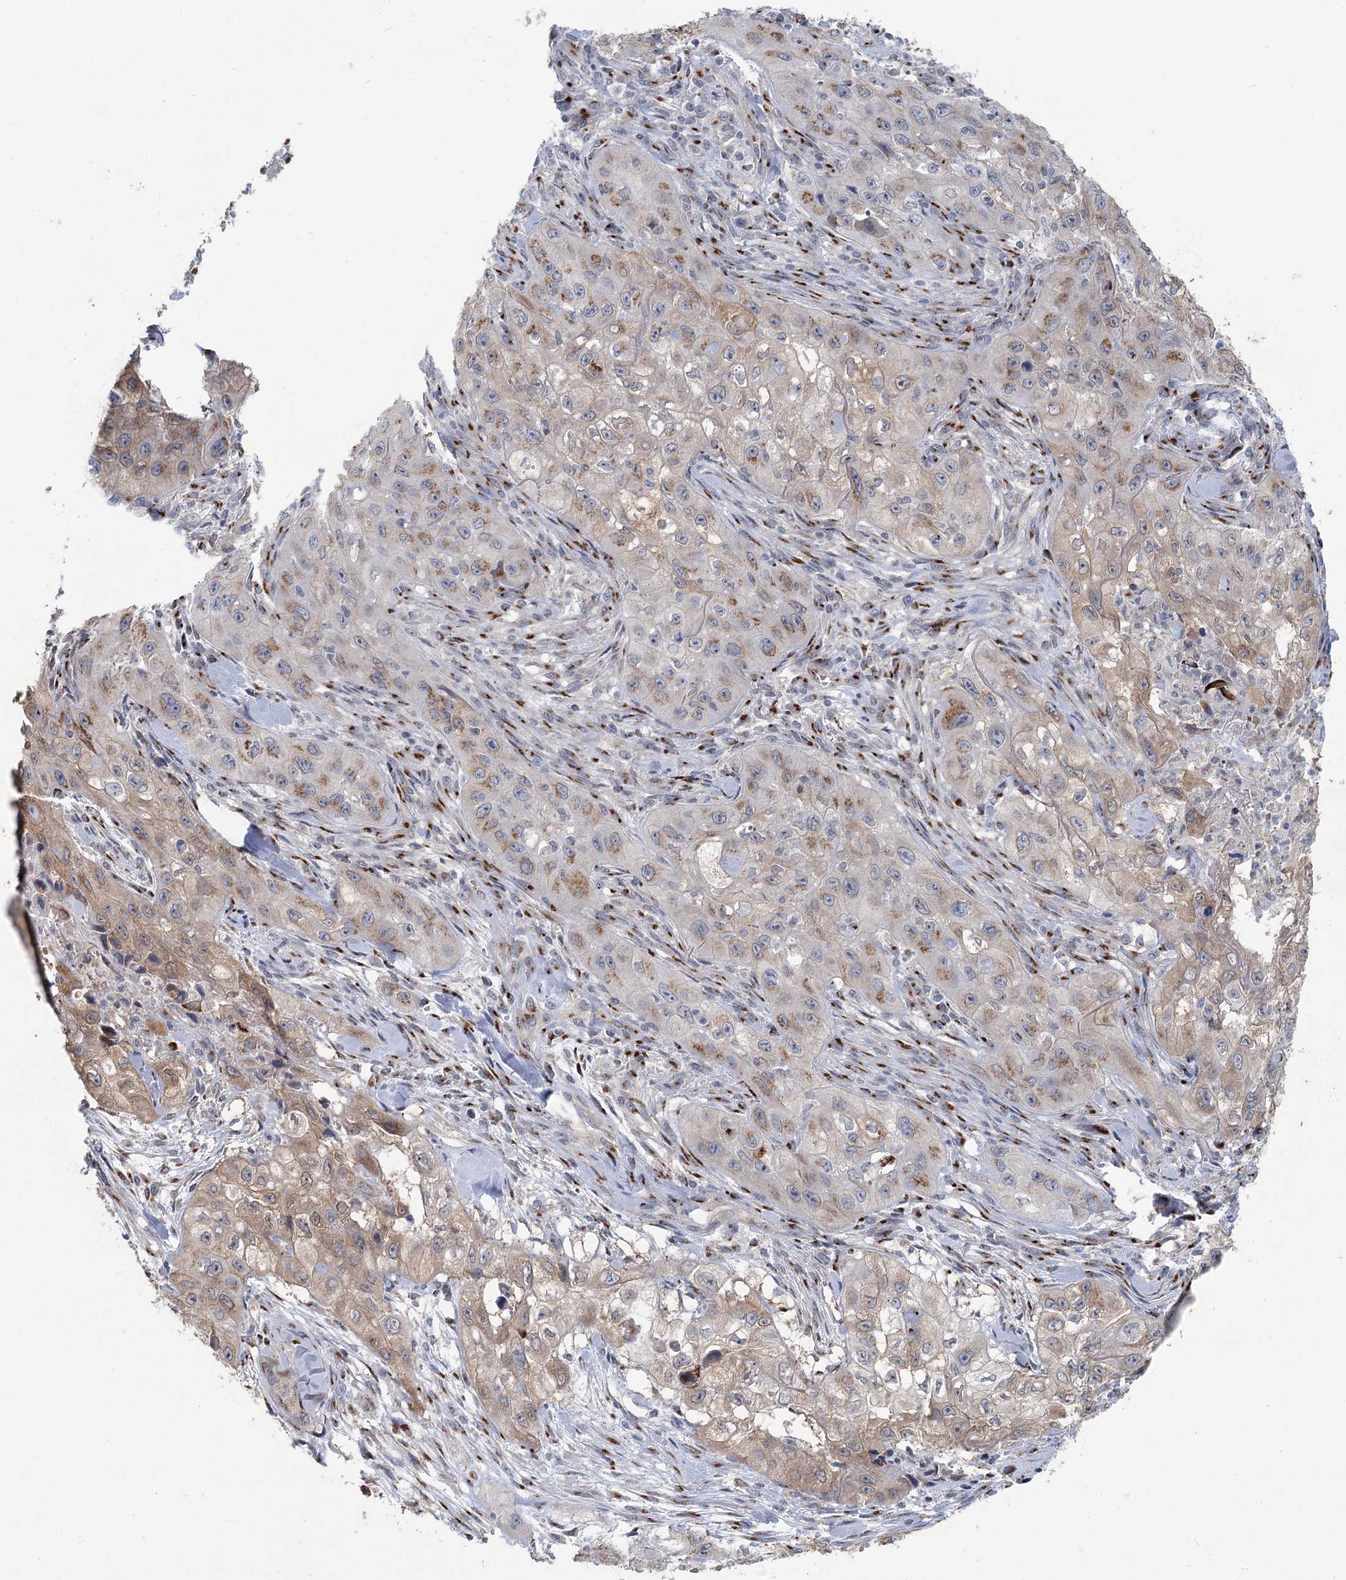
{"staining": {"intensity": "weak", "quantity": "25%-75%", "location": "cytoplasmic/membranous"}, "tissue": "skin cancer", "cell_type": "Tumor cells", "image_type": "cancer", "snomed": [{"axis": "morphology", "description": "Squamous cell carcinoma, NOS"}, {"axis": "topography", "description": "Skin"}, {"axis": "topography", "description": "Subcutis"}], "caption": "Skin squamous cell carcinoma tissue displays weak cytoplasmic/membranous expression in about 25%-75% of tumor cells, visualized by immunohistochemistry.", "gene": "ITIH5", "patient": {"sex": "male", "age": 73}}